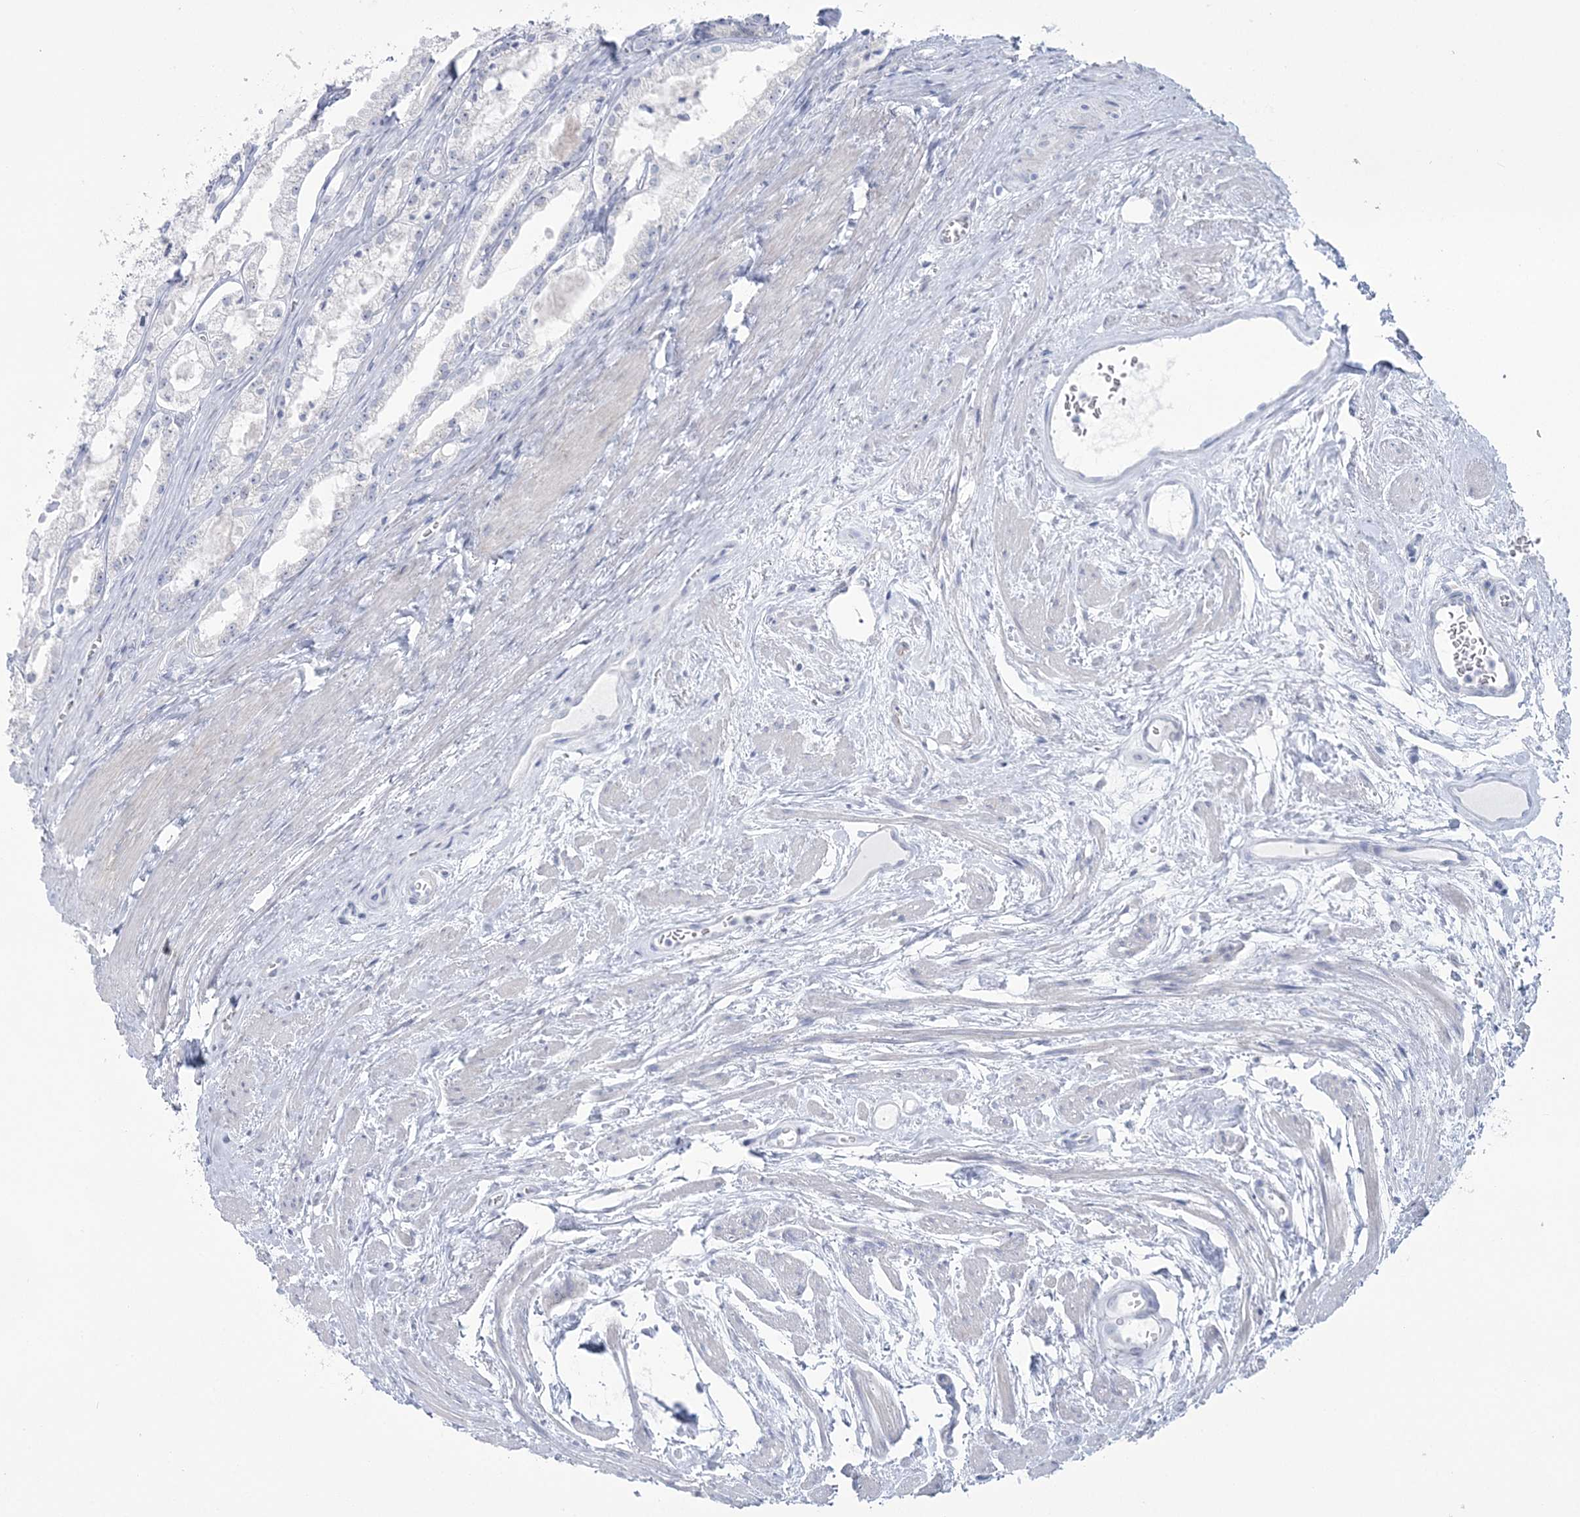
{"staining": {"intensity": "negative", "quantity": "none", "location": "none"}, "tissue": "prostate cancer", "cell_type": "Tumor cells", "image_type": "cancer", "snomed": [{"axis": "morphology", "description": "Adenocarcinoma, High grade"}, {"axis": "topography", "description": "Prostate"}], "caption": "Immunohistochemistry (IHC) image of neoplastic tissue: prostate cancer (adenocarcinoma (high-grade)) stained with DAB (3,3'-diaminobenzidine) demonstrates no significant protein staining in tumor cells. Nuclei are stained in blue.", "gene": "ZNF843", "patient": {"sex": "male", "age": 68}}